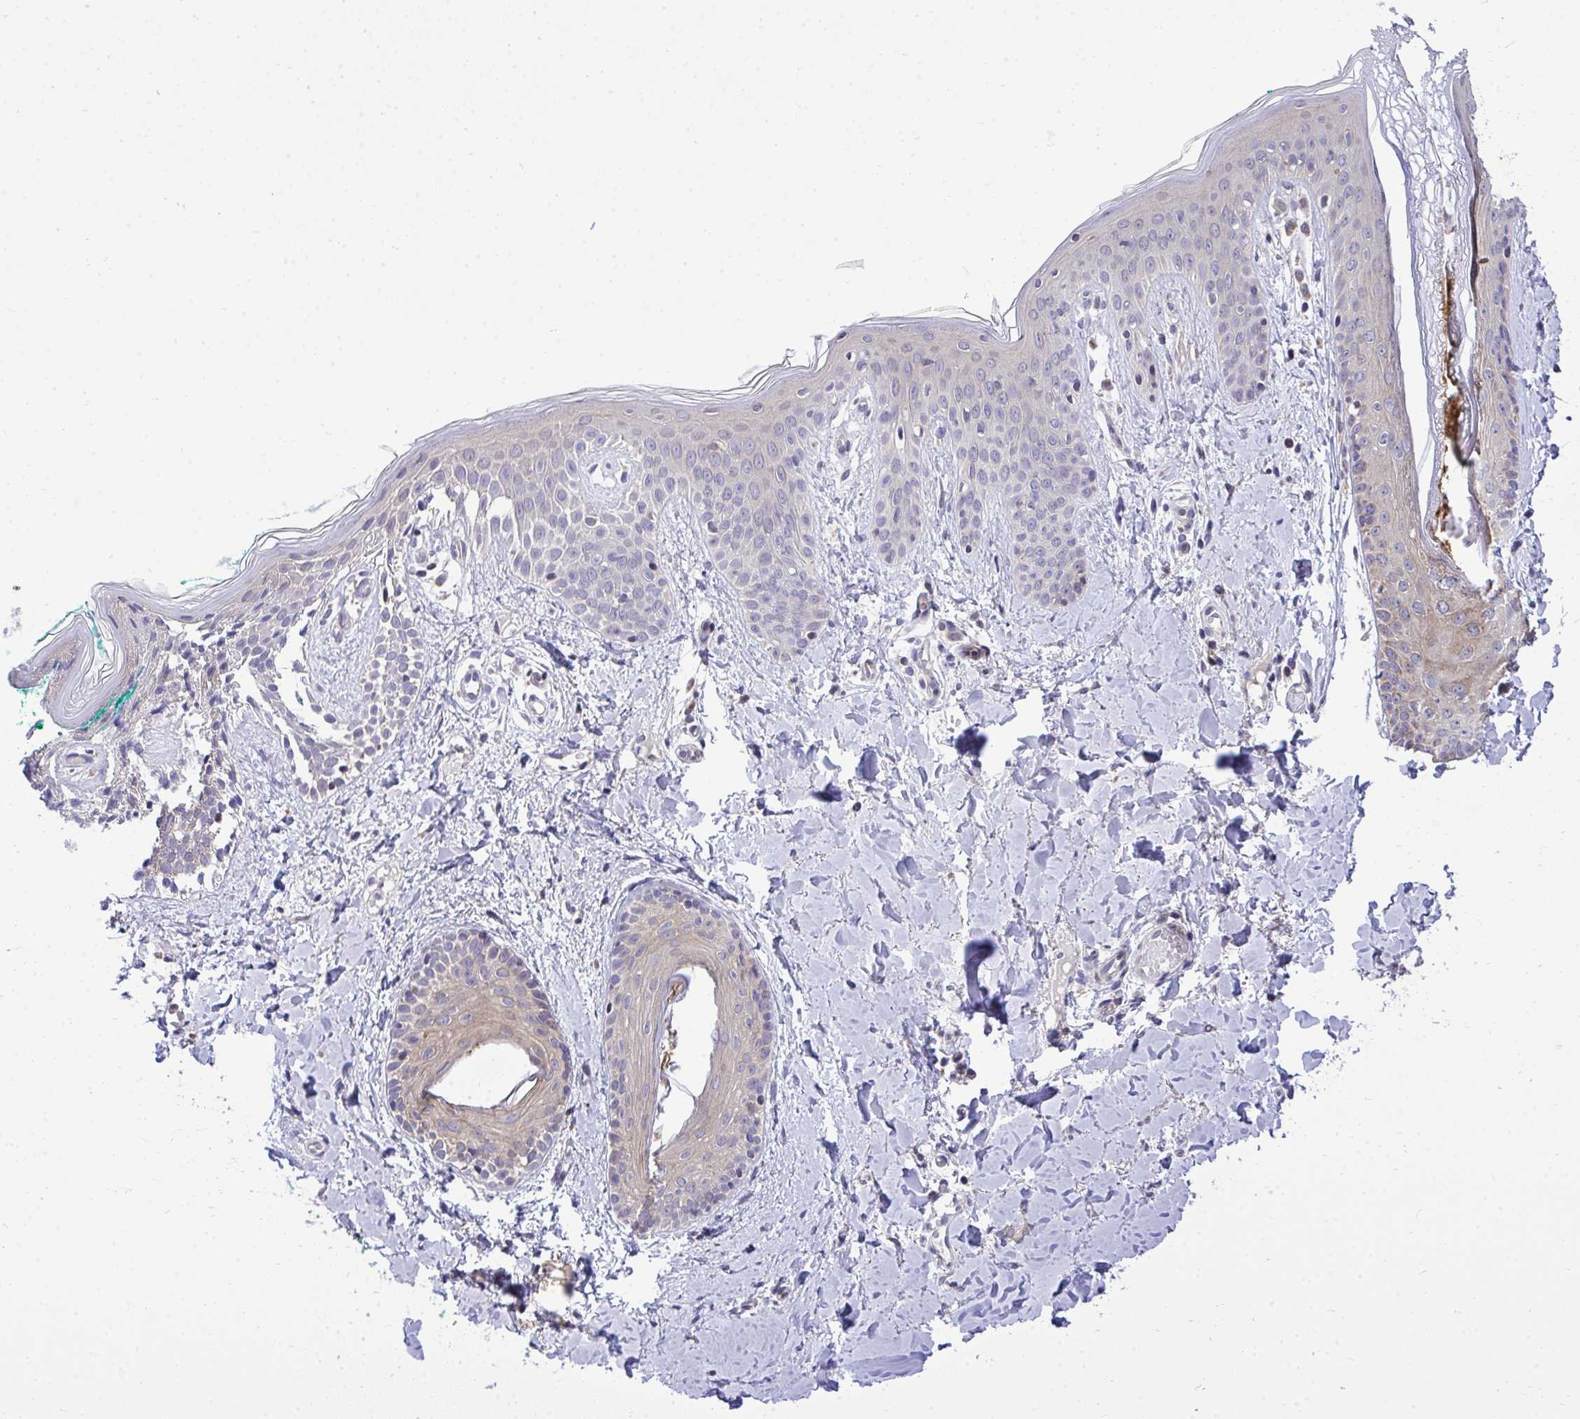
{"staining": {"intensity": "weak", "quantity": "25%-75%", "location": "cytoplasmic/membranous"}, "tissue": "skin", "cell_type": "Fibroblasts", "image_type": "normal", "snomed": [{"axis": "morphology", "description": "Normal tissue, NOS"}, {"axis": "topography", "description": "Skin"}], "caption": "Protein expression analysis of benign skin exhibits weak cytoplasmic/membranous staining in about 25%-75% of fibroblasts.", "gene": "XAF1", "patient": {"sex": "male", "age": 16}}